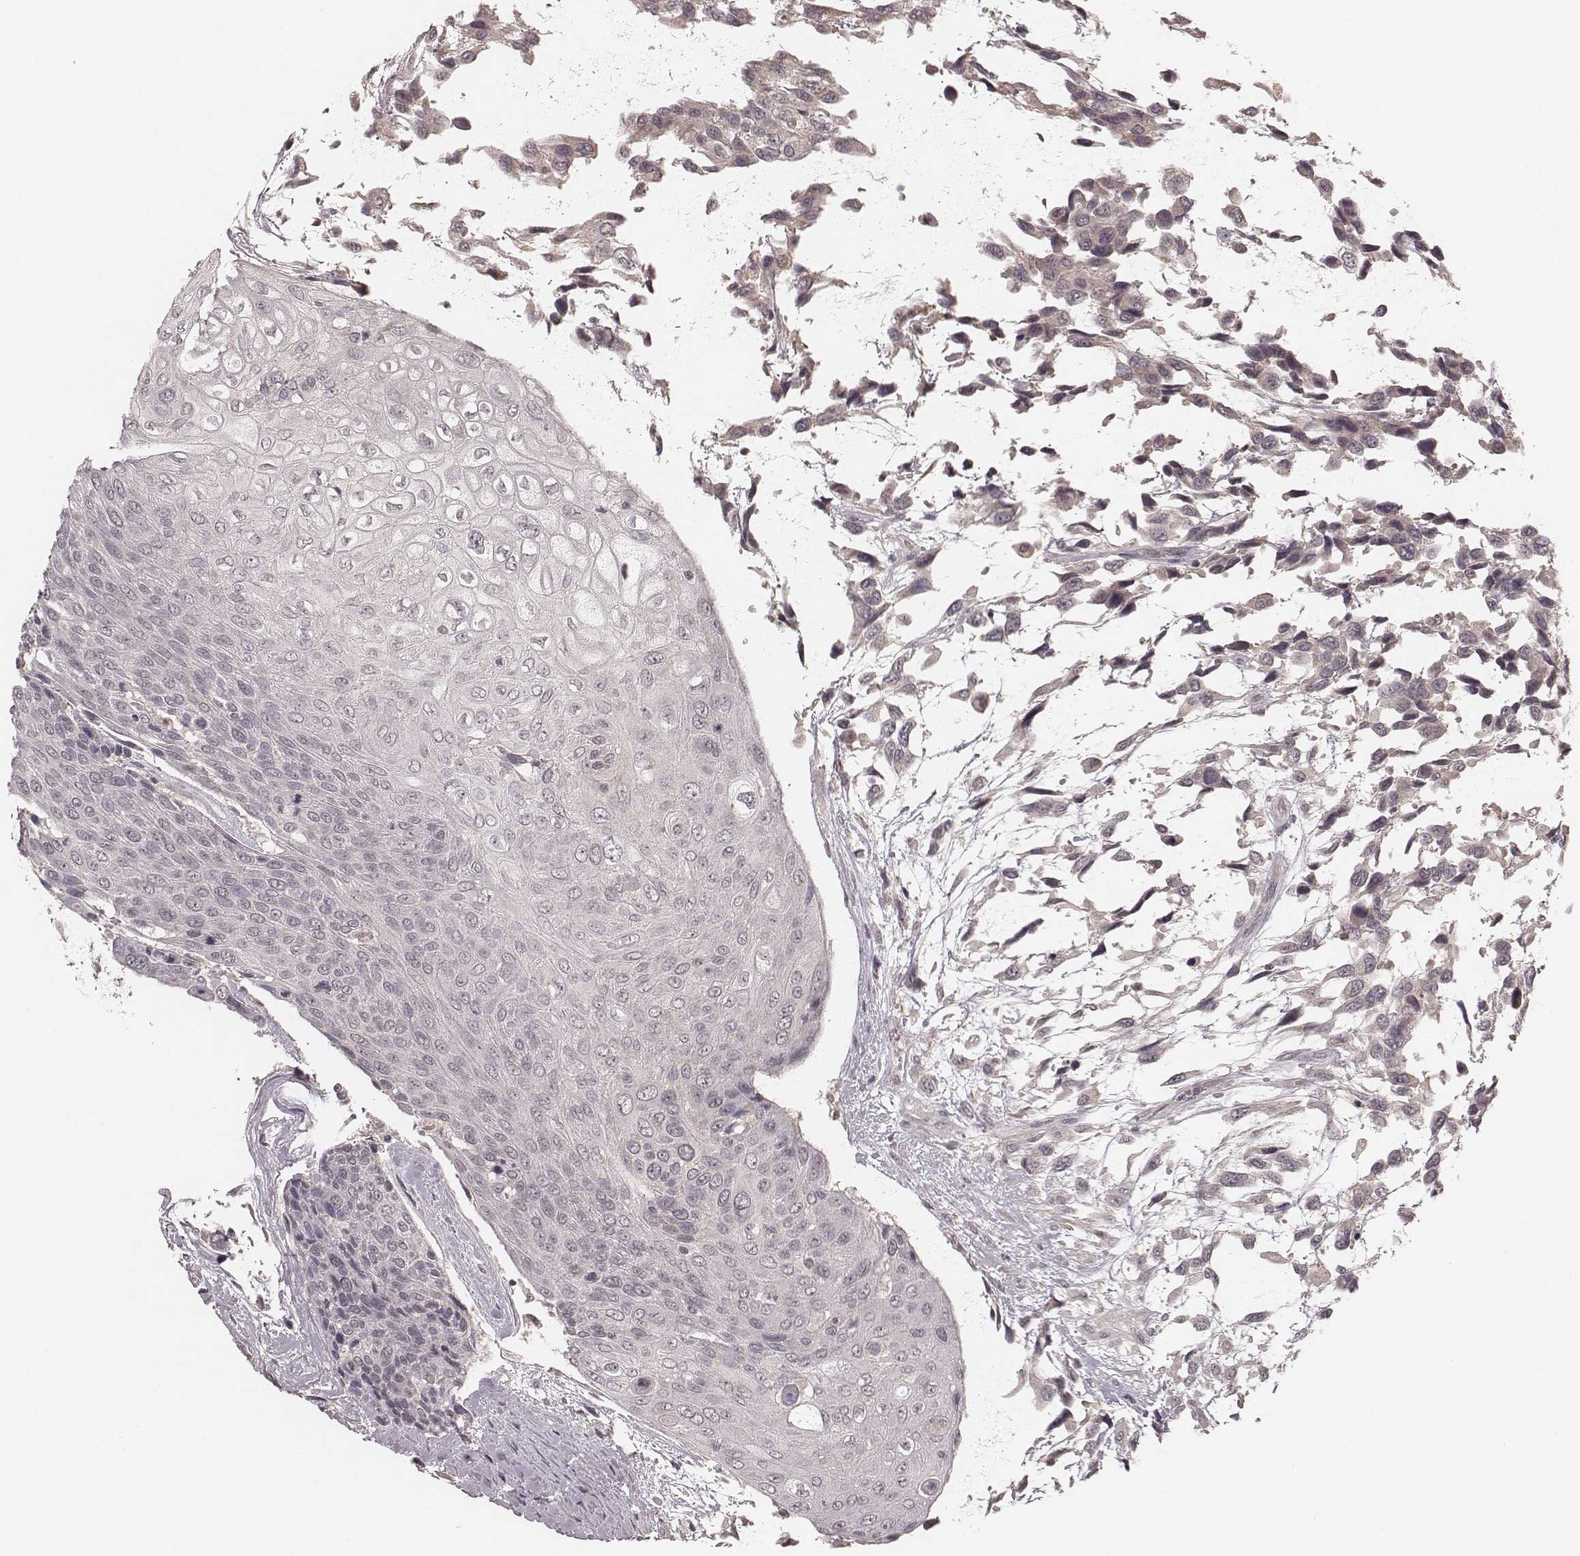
{"staining": {"intensity": "negative", "quantity": "none", "location": "none"}, "tissue": "urothelial cancer", "cell_type": "Tumor cells", "image_type": "cancer", "snomed": [{"axis": "morphology", "description": "Urothelial carcinoma, High grade"}, {"axis": "topography", "description": "Urinary bladder"}], "caption": "Protein analysis of high-grade urothelial carcinoma exhibits no significant expression in tumor cells. (DAB IHC visualized using brightfield microscopy, high magnification).", "gene": "LY6K", "patient": {"sex": "female", "age": 70}}